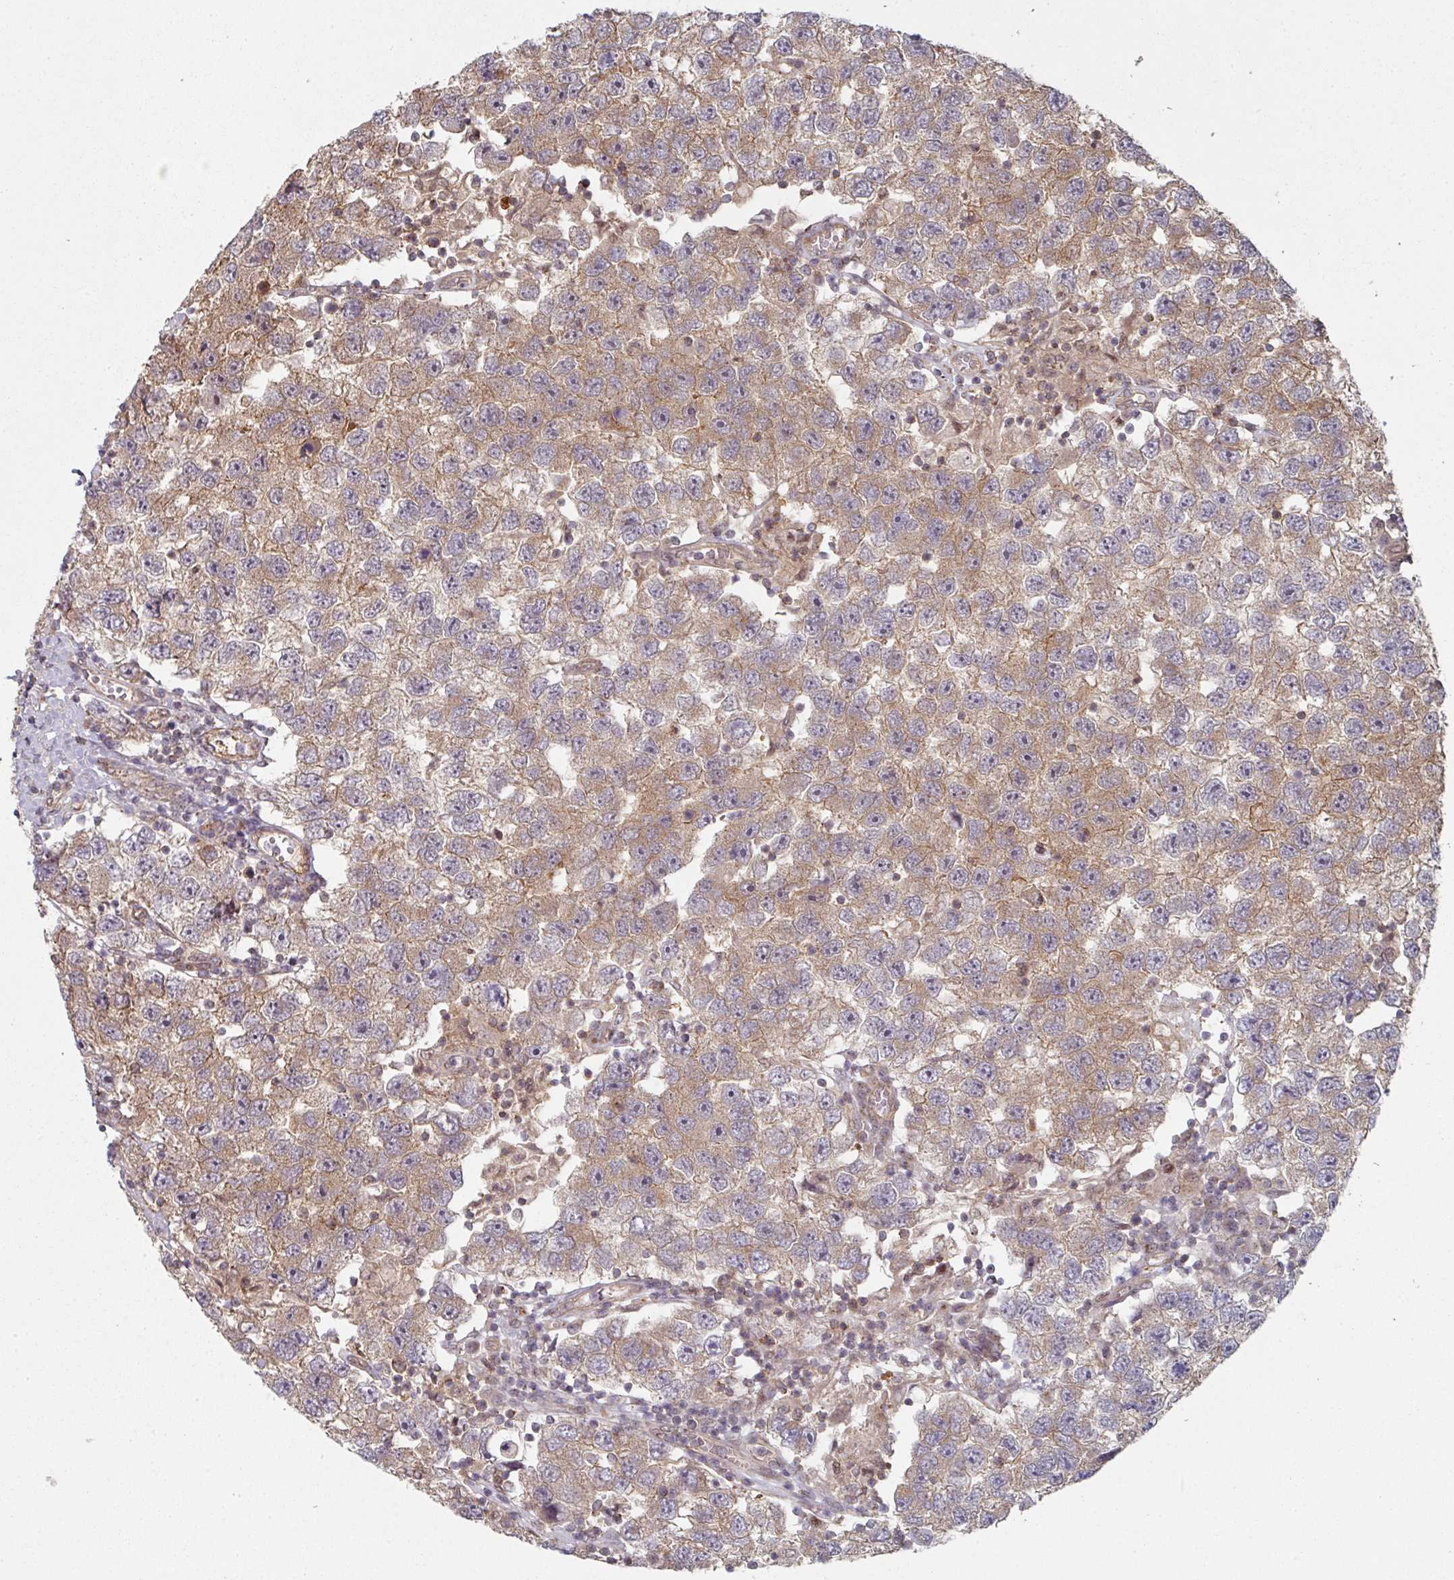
{"staining": {"intensity": "moderate", "quantity": ">75%", "location": "cytoplasmic/membranous"}, "tissue": "testis cancer", "cell_type": "Tumor cells", "image_type": "cancer", "snomed": [{"axis": "morphology", "description": "Seminoma, NOS"}, {"axis": "topography", "description": "Testis"}], "caption": "This is a micrograph of IHC staining of testis cancer, which shows moderate expression in the cytoplasmic/membranous of tumor cells.", "gene": "PSME3IP1", "patient": {"sex": "male", "age": 26}}